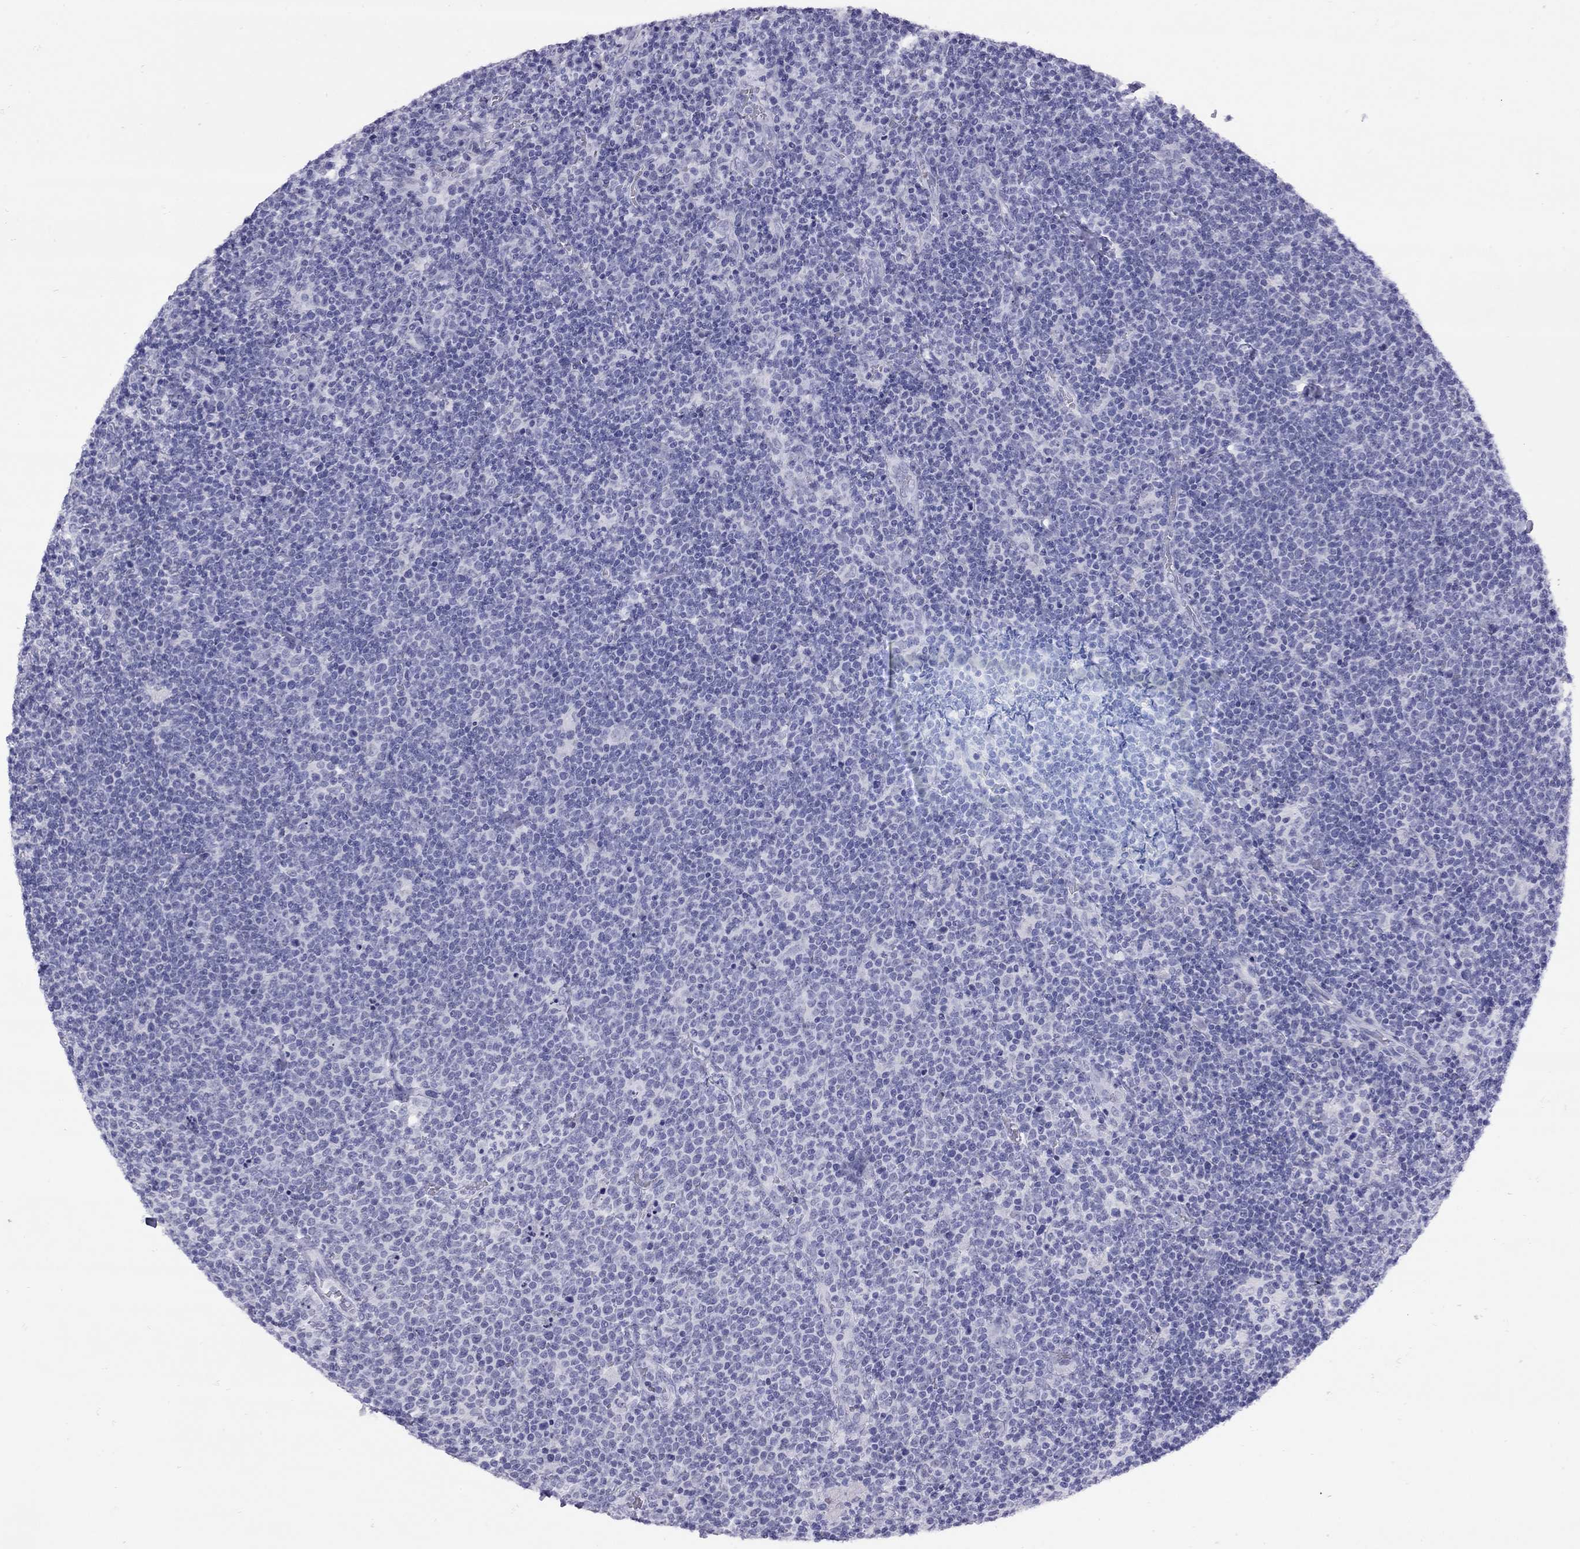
{"staining": {"intensity": "negative", "quantity": "none", "location": "none"}, "tissue": "lymphoma", "cell_type": "Tumor cells", "image_type": "cancer", "snomed": [{"axis": "morphology", "description": "Malignant lymphoma, non-Hodgkin's type, High grade"}, {"axis": "topography", "description": "Lymph node"}], "caption": "High power microscopy photomicrograph of an immunohistochemistry (IHC) histopathology image of high-grade malignant lymphoma, non-Hodgkin's type, revealing no significant expression in tumor cells. The staining is performed using DAB (3,3'-diaminobenzidine) brown chromogen with nuclei counter-stained in using hematoxylin.", "gene": "LYAR", "patient": {"sex": "male", "age": 61}}